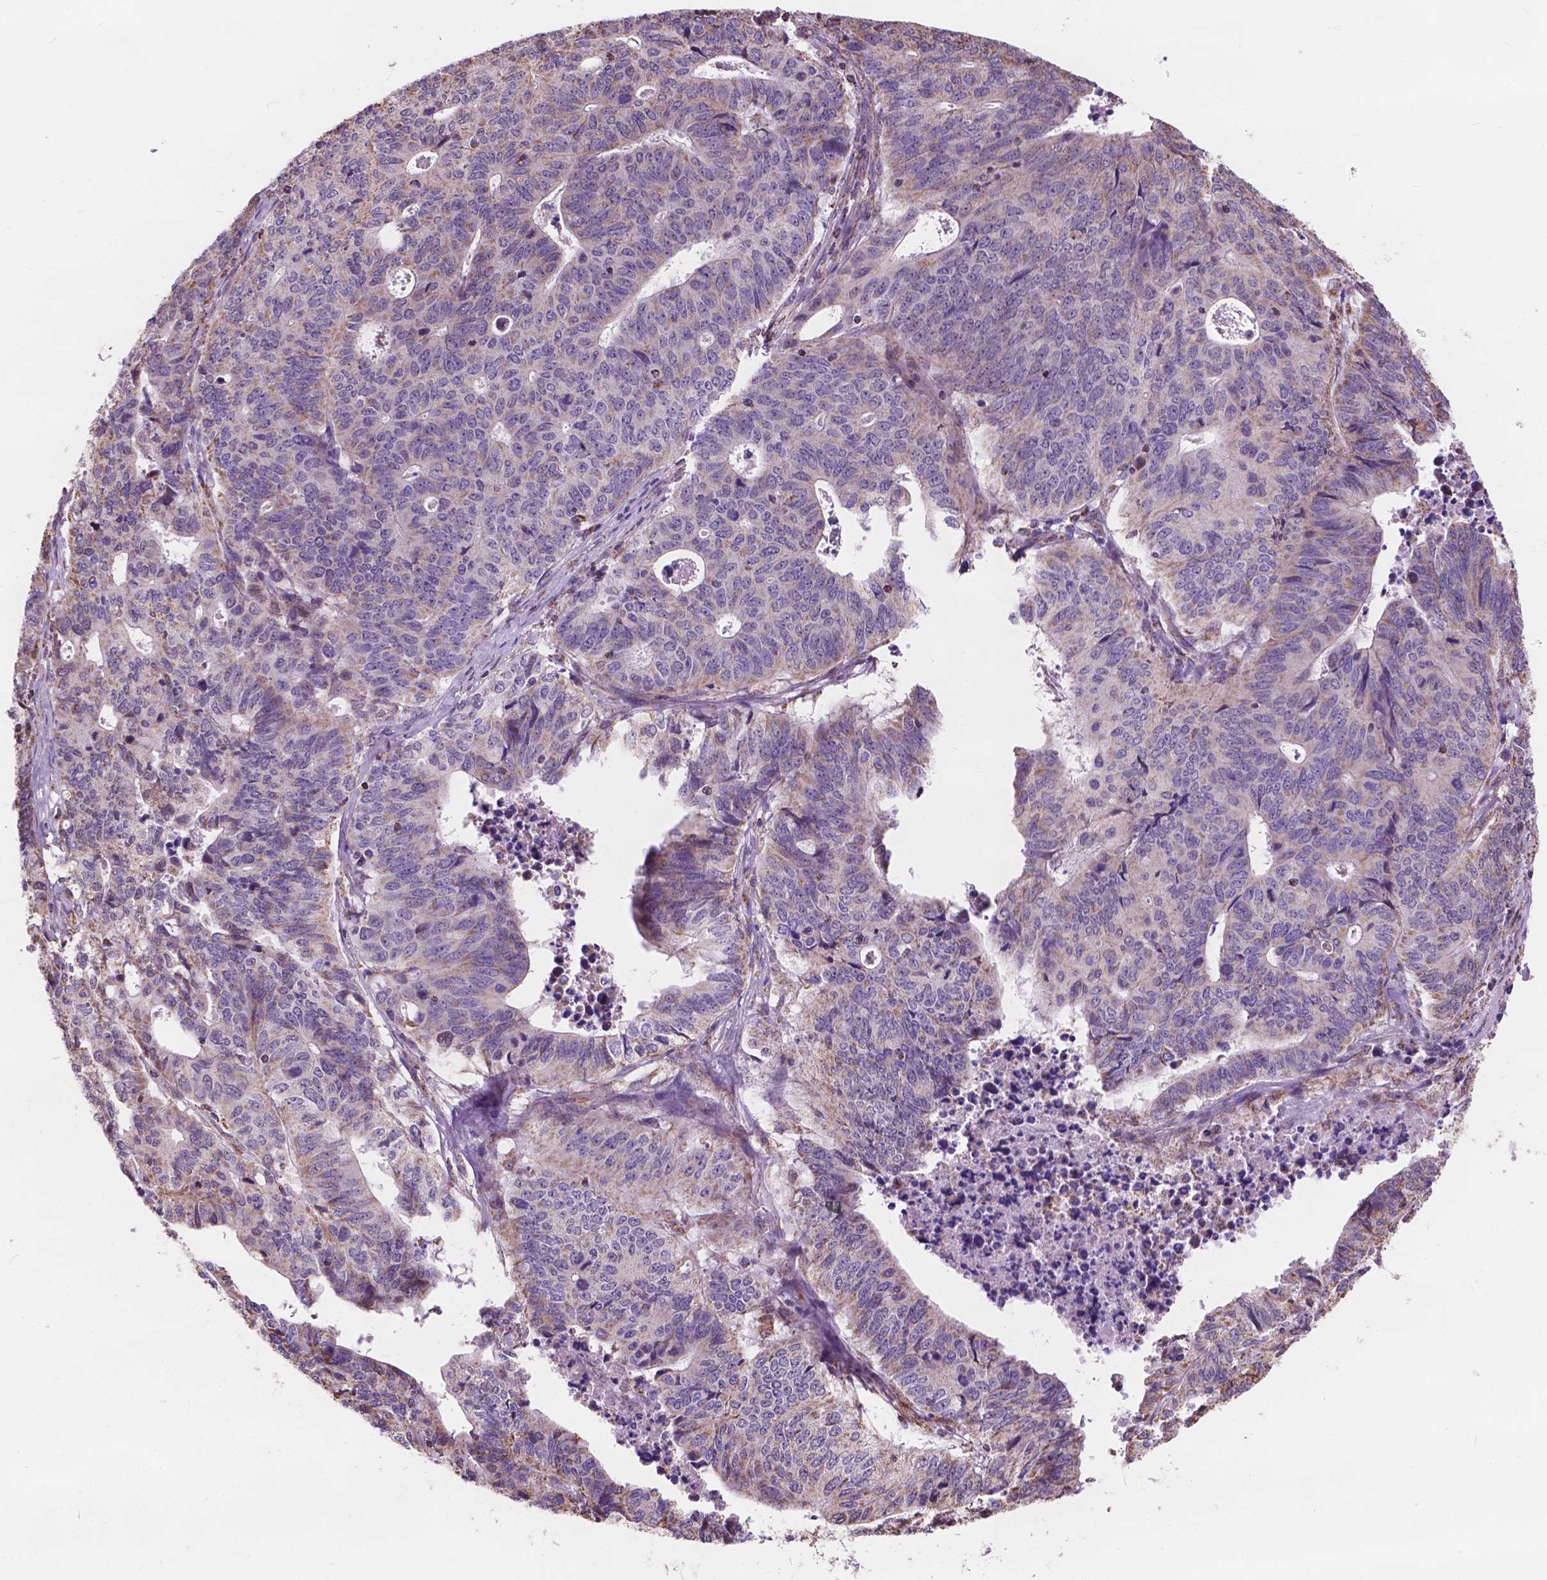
{"staining": {"intensity": "weak", "quantity": "25%-75%", "location": "cytoplasmic/membranous"}, "tissue": "stomach cancer", "cell_type": "Tumor cells", "image_type": "cancer", "snomed": [{"axis": "morphology", "description": "Adenocarcinoma, NOS"}, {"axis": "topography", "description": "Stomach, upper"}], "caption": "A low amount of weak cytoplasmic/membranous expression is present in about 25%-75% of tumor cells in stomach cancer (adenocarcinoma) tissue. Nuclei are stained in blue.", "gene": "SCOC", "patient": {"sex": "female", "age": 67}}